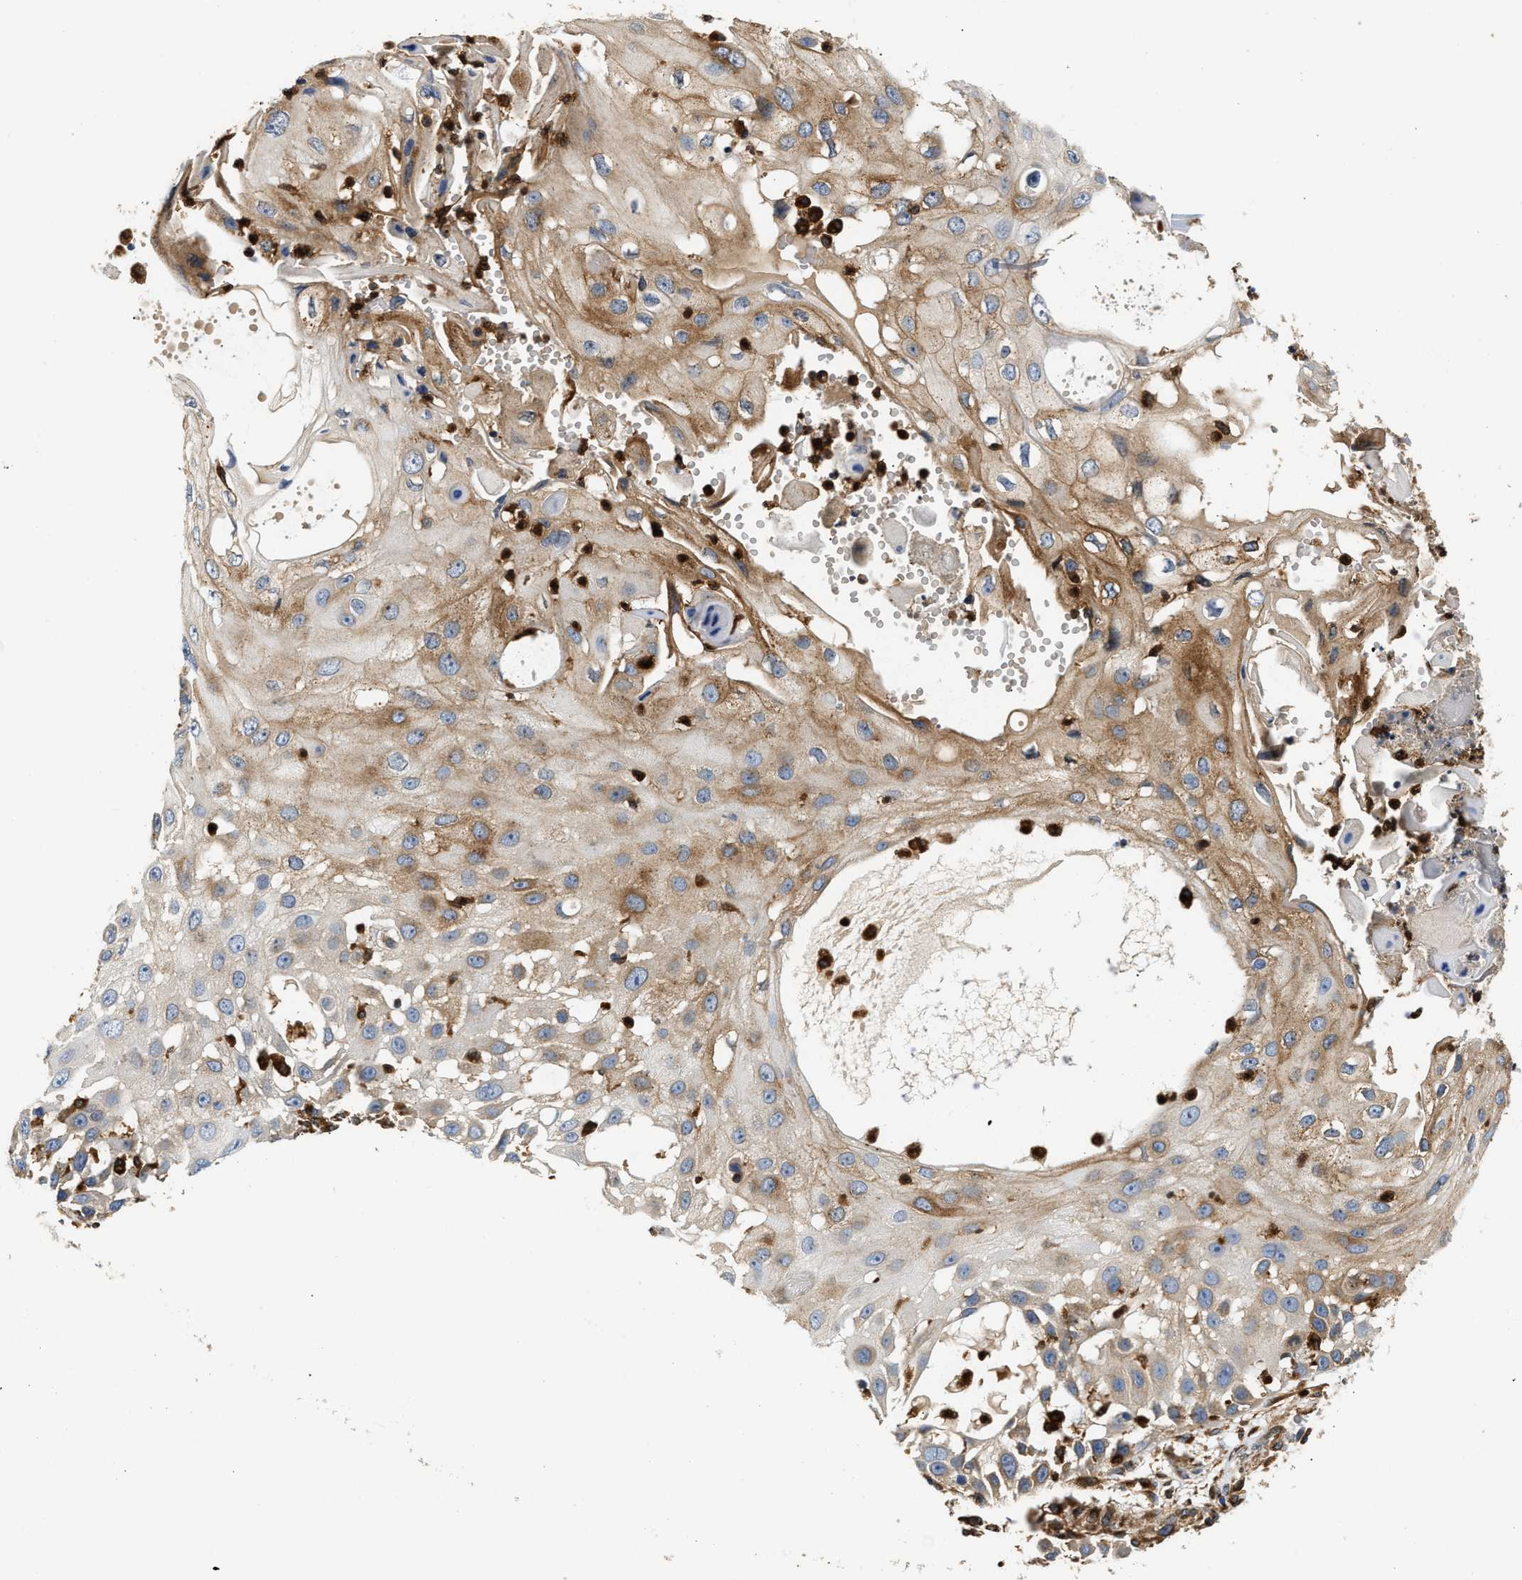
{"staining": {"intensity": "moderate", "quantity": ">75%", "location": "cytoplasmic/membranous"}, "tissue": "skin cancer", "cell_type": "Tumor cells", "image_type": "cancer", "snomed": [{"axis": "morphology", "description": "Squamous cell carcinoma, NOS"}, {"axis": "topography", "description": "Skin"}], "caption": "Immunohistochemical staining of squamous cell carcinoma (skin) displays medium levels of moderate cytoplasmic/membranous protein staining in approximately >75% of tumor cells. The staining was performed using DAB, with brown indicating positive protein expression. Nuclei are stained blue with hematoxylin.", "gene": "RAB31", "patient": {"sex": "female", "age": 44}}